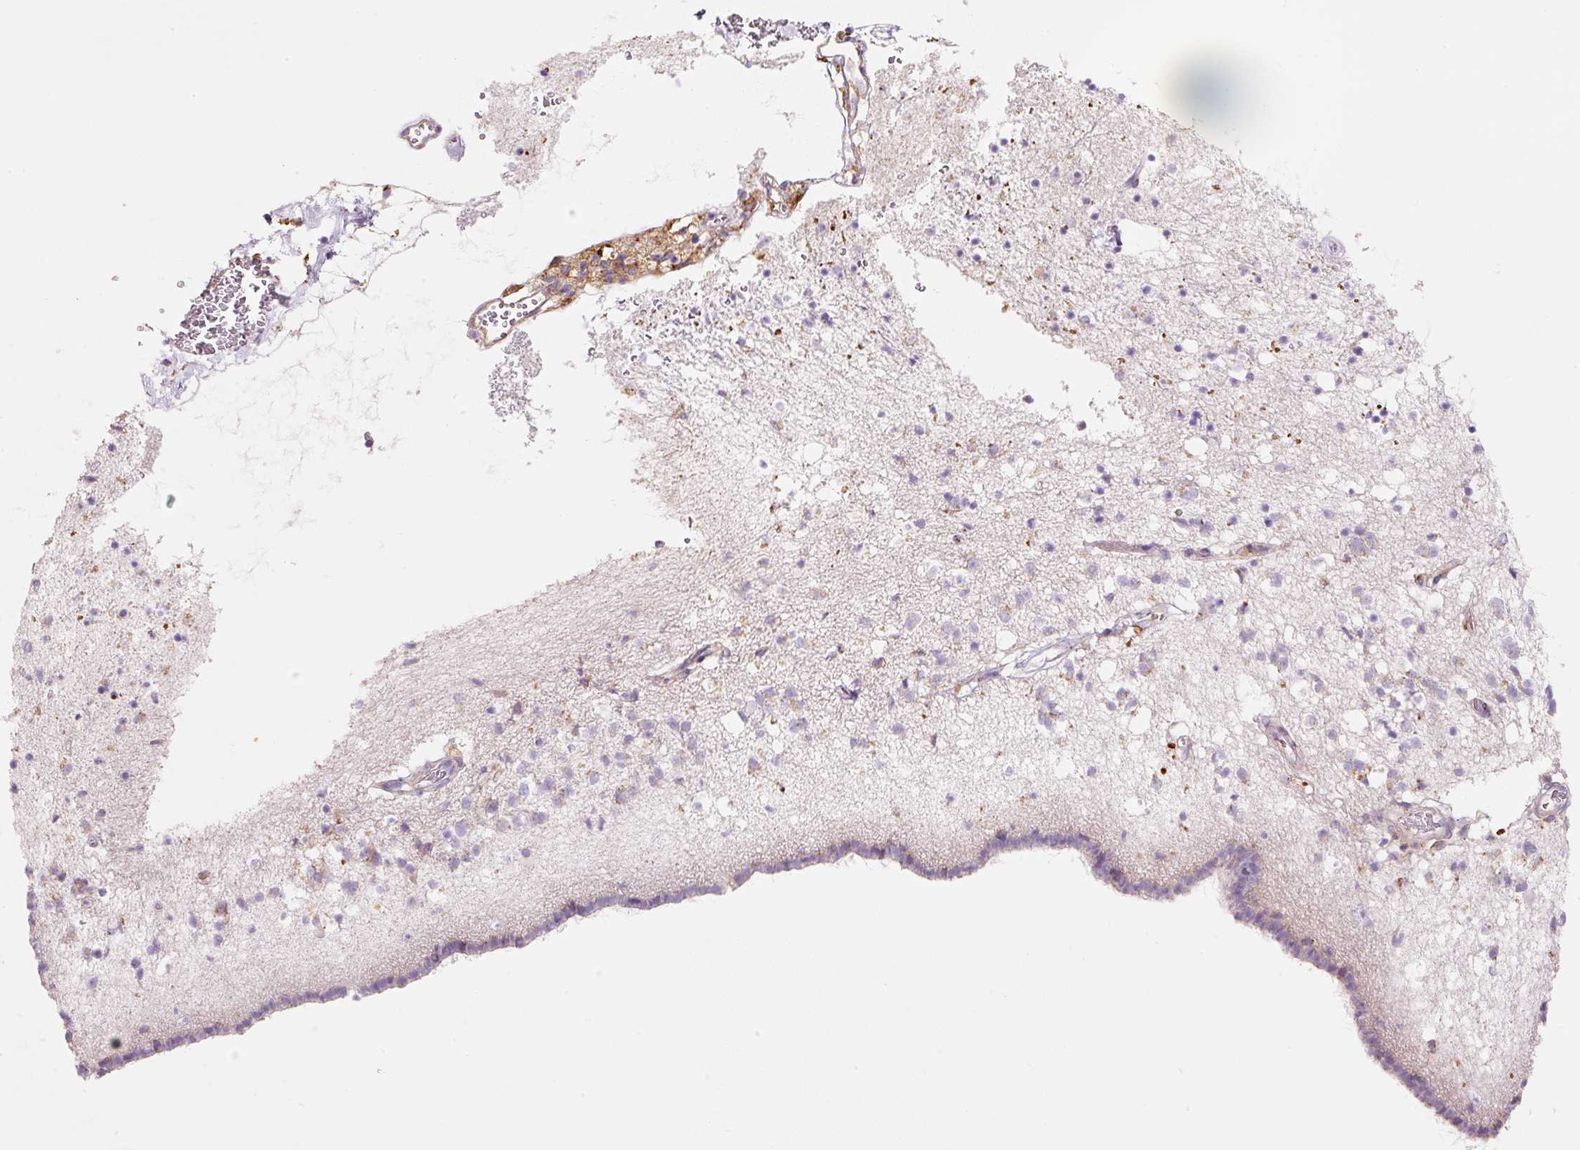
{"staining": {"intensity": "moderate", "quantity": "<25%", "location": "cytoplasmic/membranous"}, "tissue": "caudate", "cell_type": "Glial cells", "image_type": "normal", "snomed": [{"axis": "morphology", "description": "Normal tissue, NOS"}, {"axis": "topography", "description": "Lateral ventricle wall"}], "caption": "Immunohistochemistry (IHC) of unremarkable caudate shows low levels of moderate cytoplasmic/membranous expression in about <25% of glial cells.", "gene": "TMC8", "patient": {"sex": "male", "age": 58}}